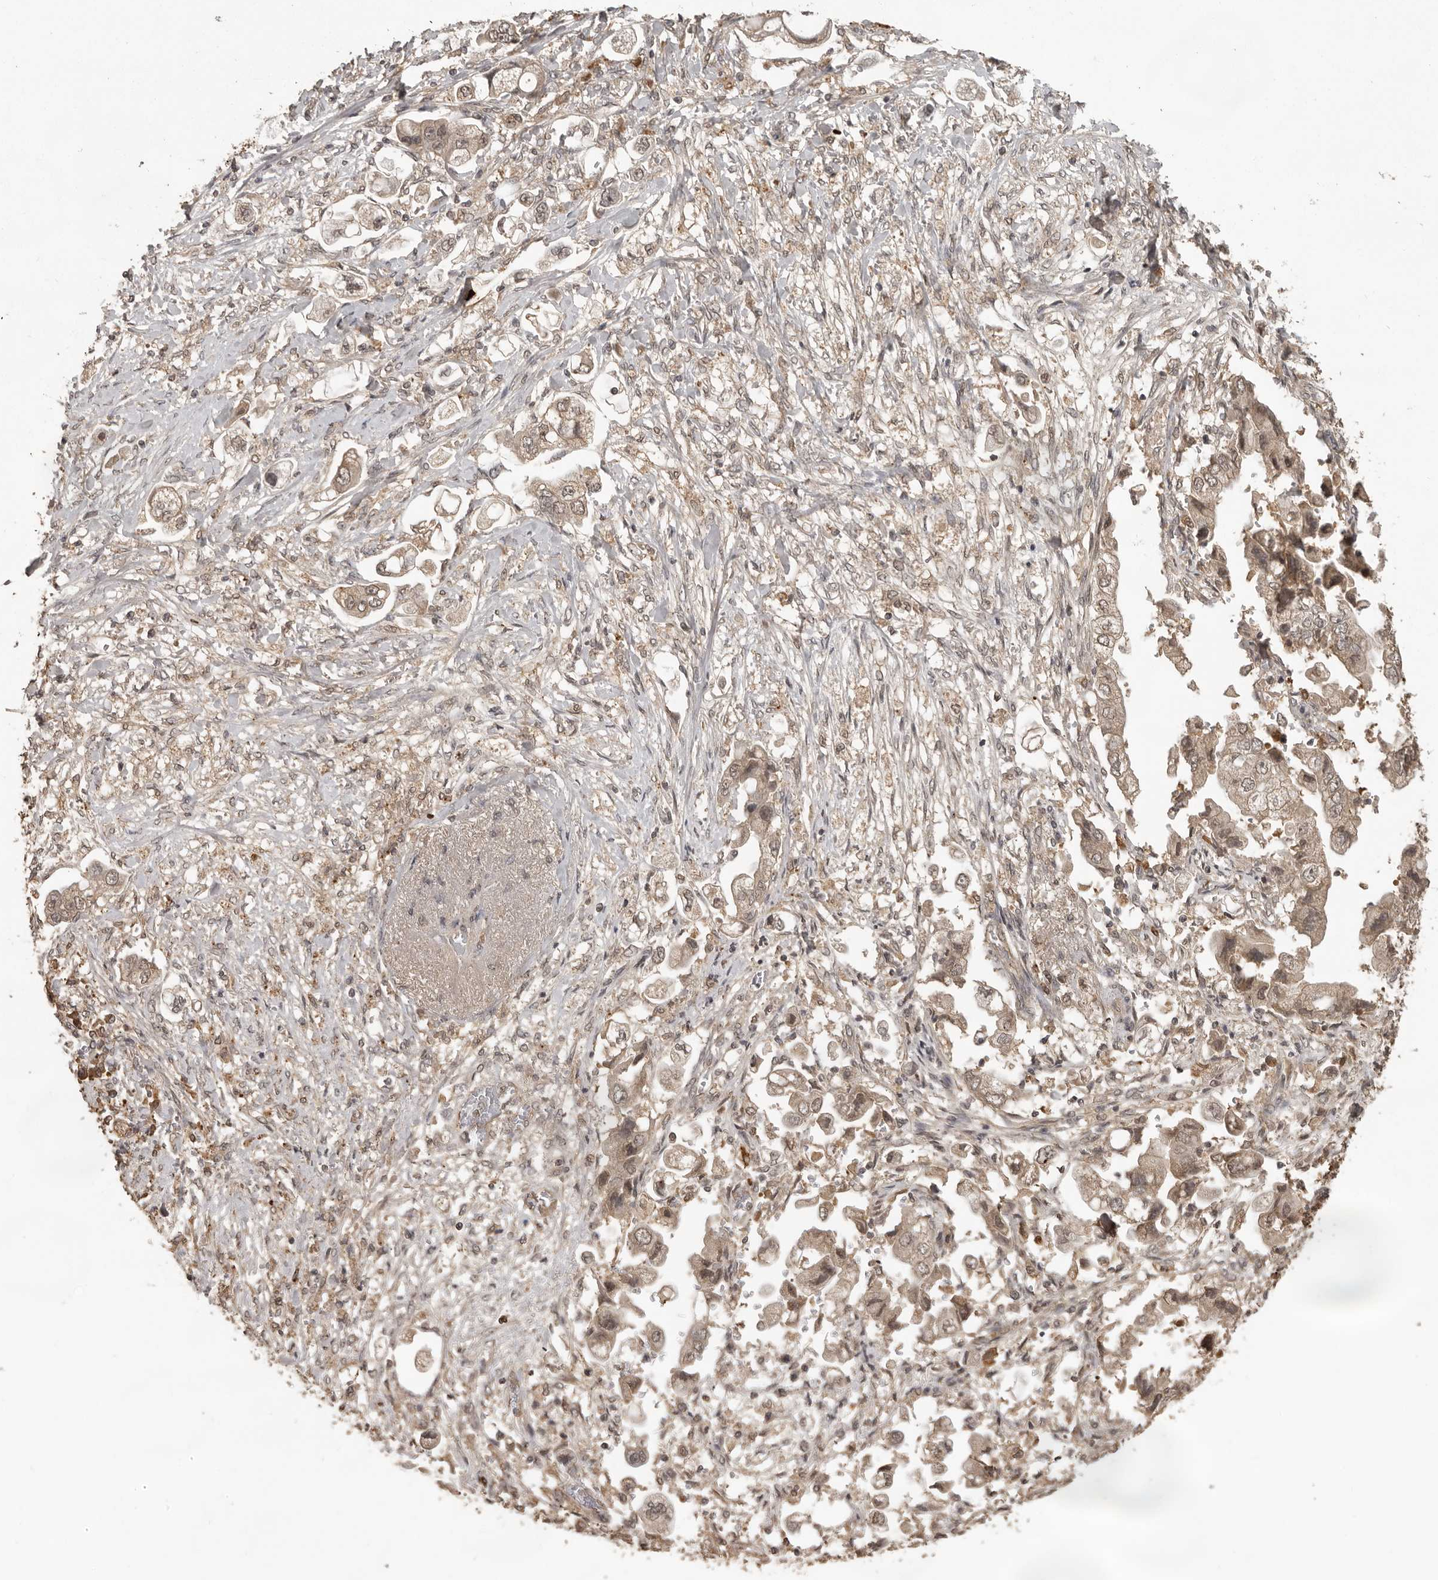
{"staining": {"intensity": "weak", "quantity": "25%-75%", "location": "cytoplasmic/membranous"}, "tissue": "stomach cancer", "cell_type": "Tumor cells", "image_type": "cancer", "snomed": [{"axis": "morphology", "description": "Adenocarcinoma, NOS"}, {"axis": "topography", "description": "Stomach"}], "caption": "Stomach adenocarcinoma stained with a brown dye exhibits weak cytoplasmic/membranous positive expression in approximately 25%-75% of tumor cells.", "gene": "CTF1", "patient": {"sex": "male", "age": 62}}